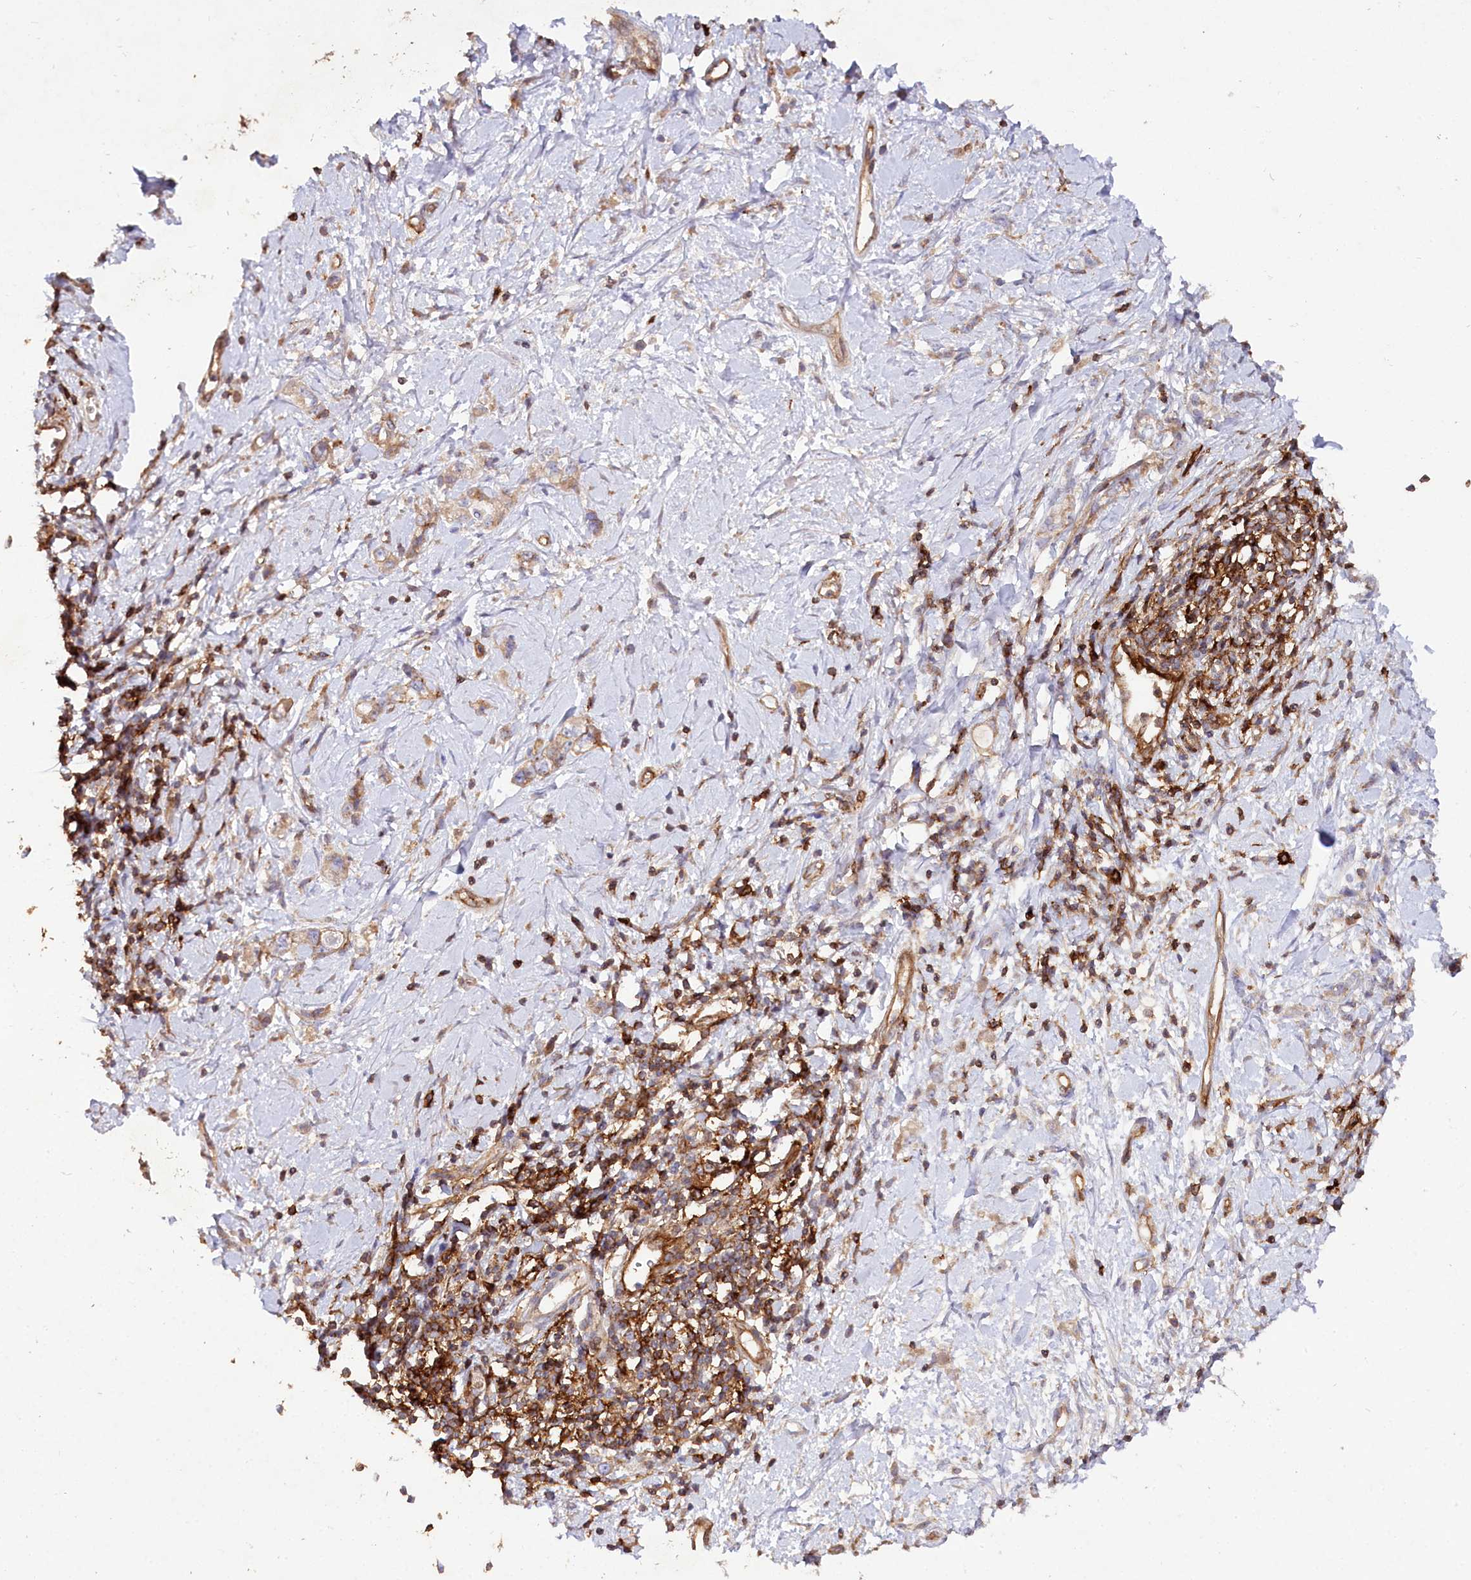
{"staining": {"intensity": "weak", "quantity": "25%-75%", "location": "cytoplasmic/membranous"}, "tissue": "stomach cancer", "cell_type": "Tumor cells", "image_type": "cancer", "snomed": [{"axis": "morphology", "description": "Adenocarcinoma, NOS"}, {"axis": "topography", "description": "Stomach"}], "caption": "The image reveals a brown stain indicating the presence of a protein in the cytoplasmic/membranous of tumor cells in adenocarcinoma (stomach).", "gene": "RBP5", "patient": {"sex": "female", "age": 76}}